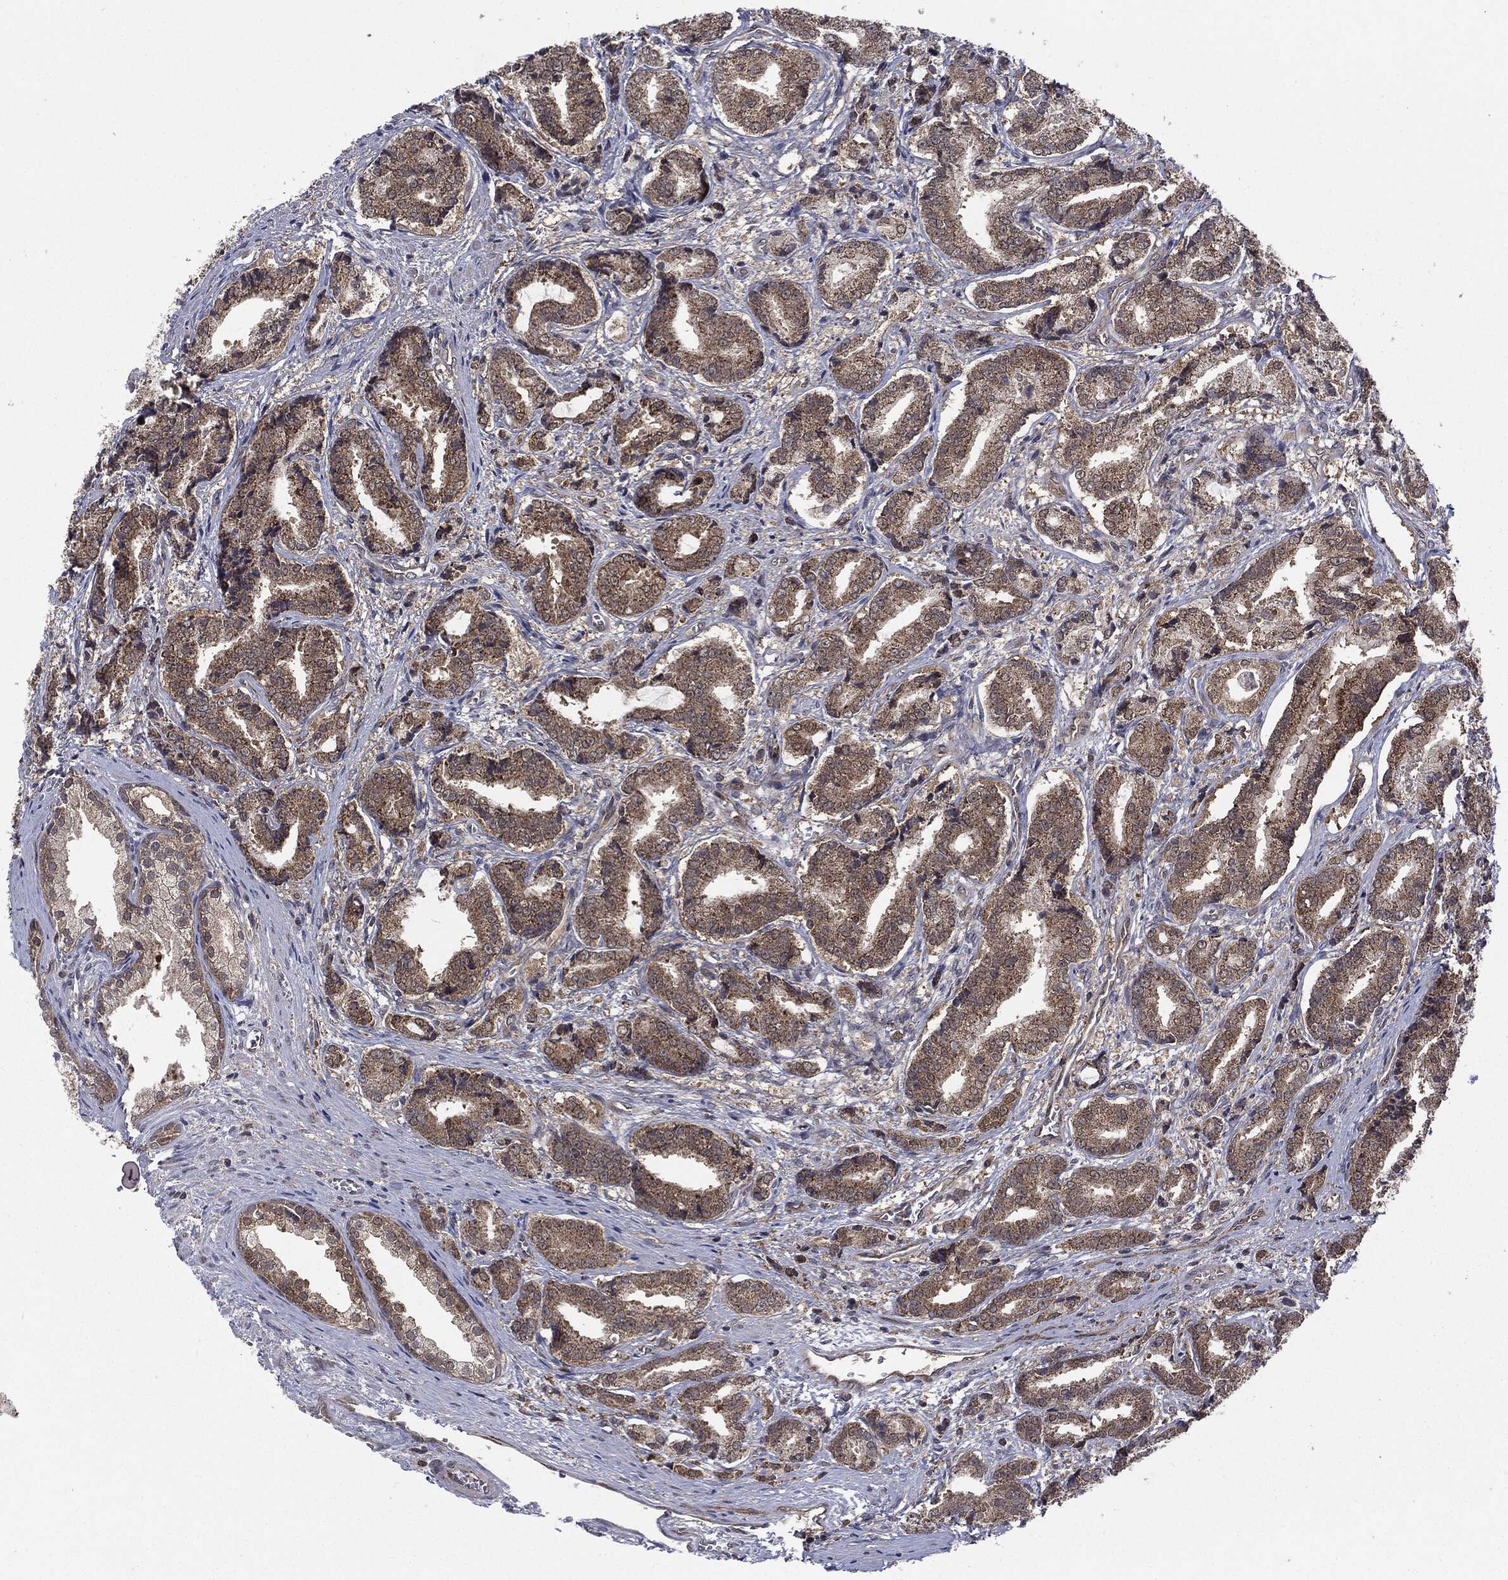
{"staining": {"intensity": "weak", "quantity": ">75%", "location": "cytoplasmic/membranous"}, "tissue": "prostate cancer", "cell_type": "Tumor cells", "image_type": "cancer", "snomed": [{"axis": "morphology", "description": "Adenocarcinoma, High grade"}, {"axis": "topography", "description": "Prostate and seminal vesicle, NOS"}], "caption": "An immunohistochemistry photomicrograph of tumor tissue is shown. Protein staining in brown labels weak cytoplasmic/membranous positivity in prostate cancer (high-grade adenocarcinoma) within tumor cells. Immunohistochemistry stains the protein in brown and the nuclei are stained blue.", "gene": "PTPA", "patient": {"sex": "male", "age": 61}}